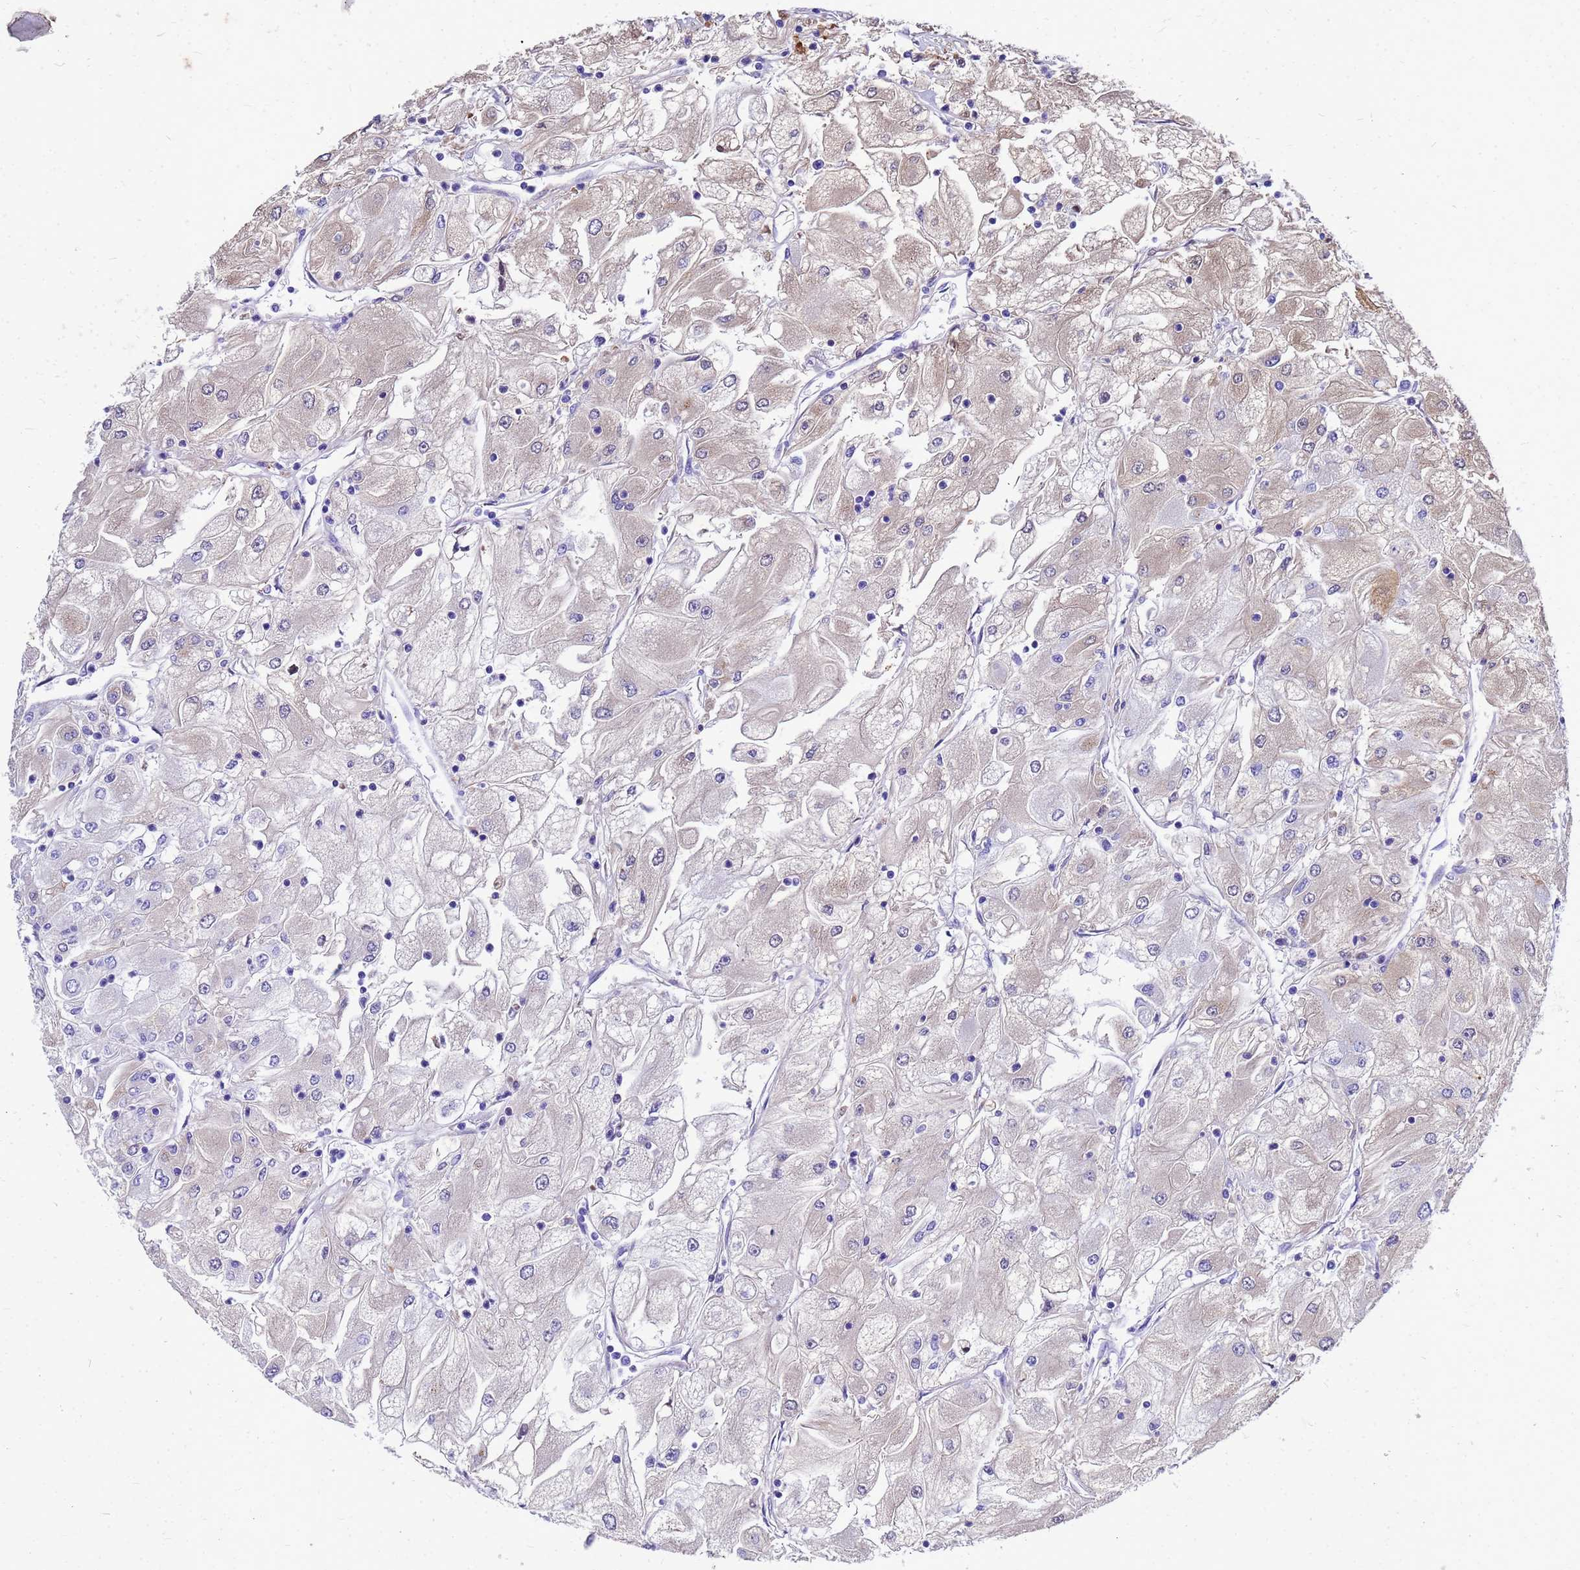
{"staining": {"intensity": "weak", "quantity": "25%-75%", "location": "cytoplasmic/membranous"}, "tissue": "renal cancer", "cell_type": "Tumor cells", "image_type": "cancer", "snomed": [{"axis": "morphology", "description": "Adenocarcinoma, NOS"}, {"axis": "topography", "description": "Kidney"}], "caption": "This micrograph reveals immunohistochemistry staining of human adenocarcinoma (renal), with low weak cytoplasmic/membranous staining in approximately 25%-75% of tumor cells.", "gene": "OR52E2", "patient": {"sex": "male", "age": 80}}